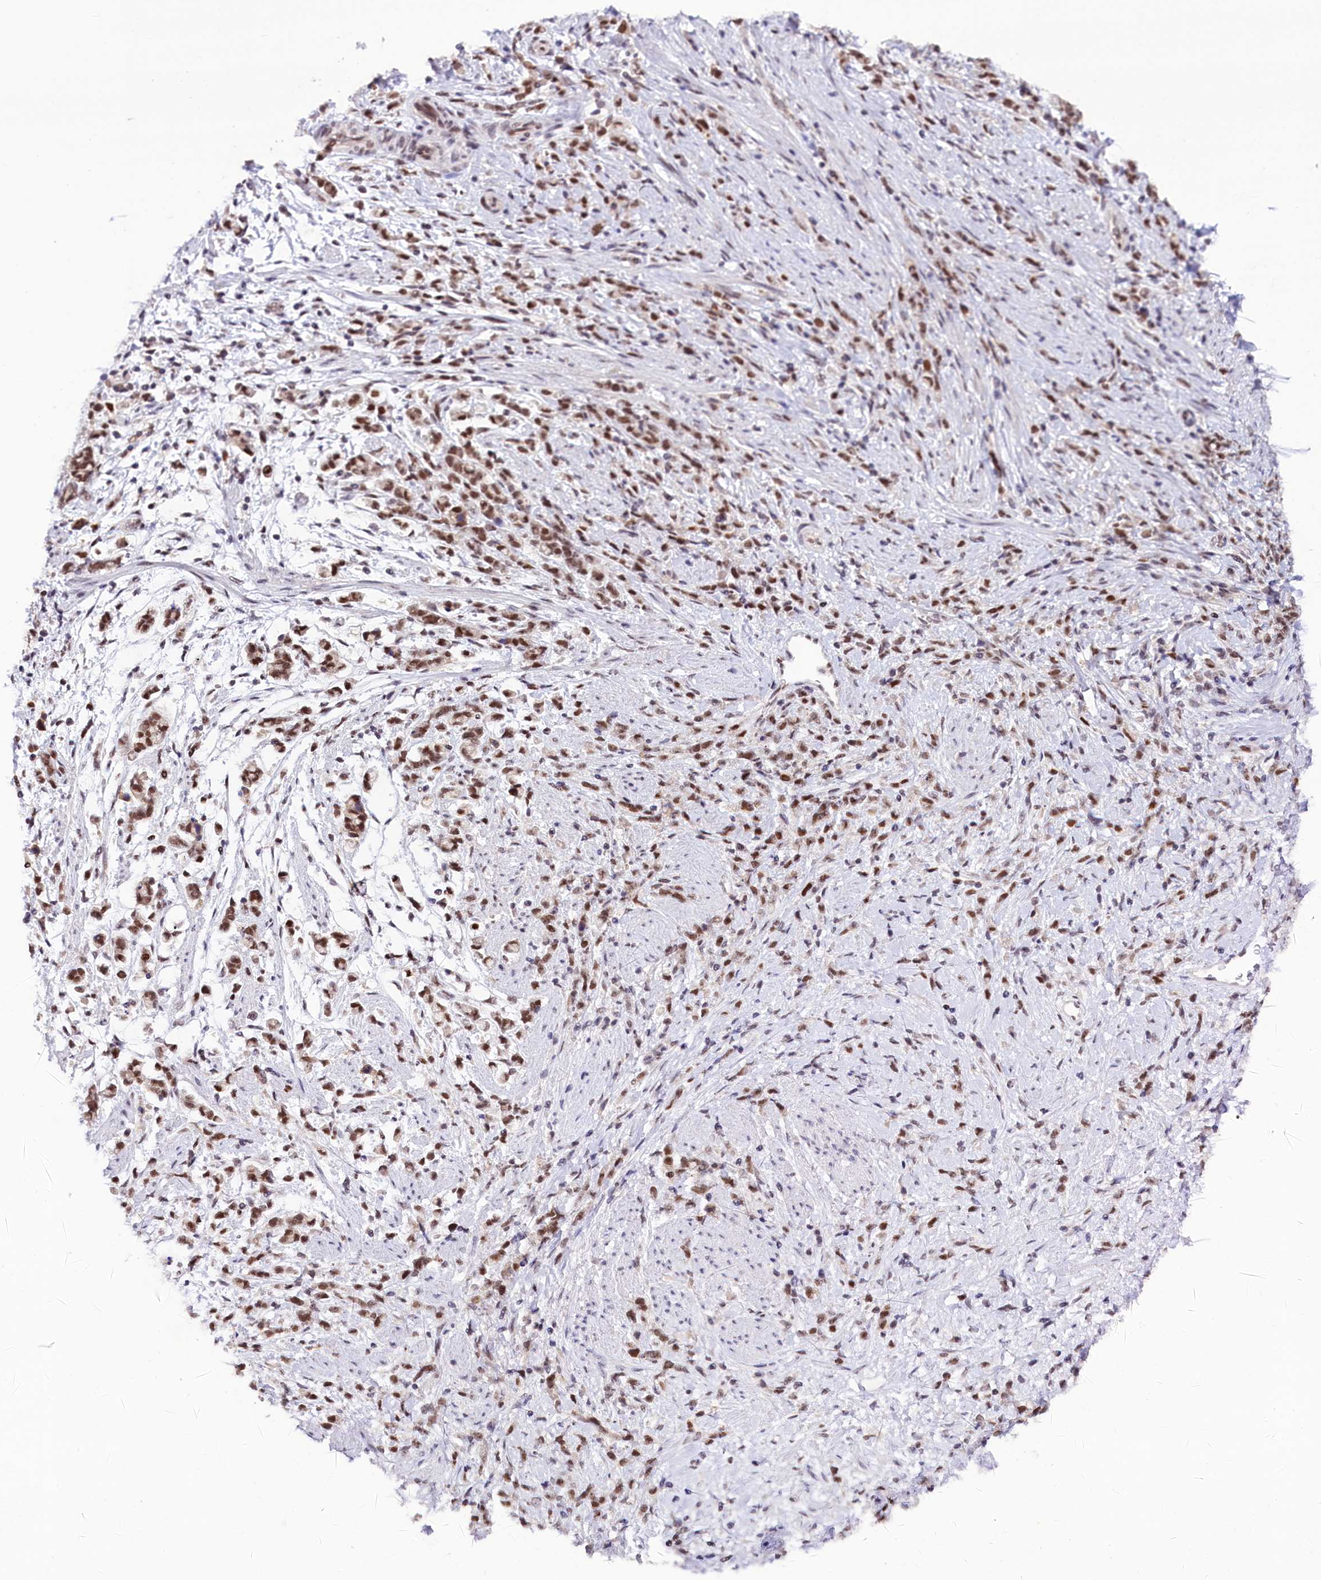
{"staining": {"intensity": "moderate", "quantity": ">75%", "location": "nuclear"}, "tissue": "stomach cancer", "cell_type": "Tumor cells", "image_type": "cancer", "snomed": [{"axis": "morphology", "description": "Adenocarcinoma, NOS"}, {"axis": "topography", "description": "Stomach"}], "caption": "Stomach cancer stained with DAB immunohistochemistry (IHC) demonstrates medium levels of moderate nuclear staining in about >75% of tumor cells.", "gene": "SCAF11", "patient": {"sex": "female", "age": 60}}